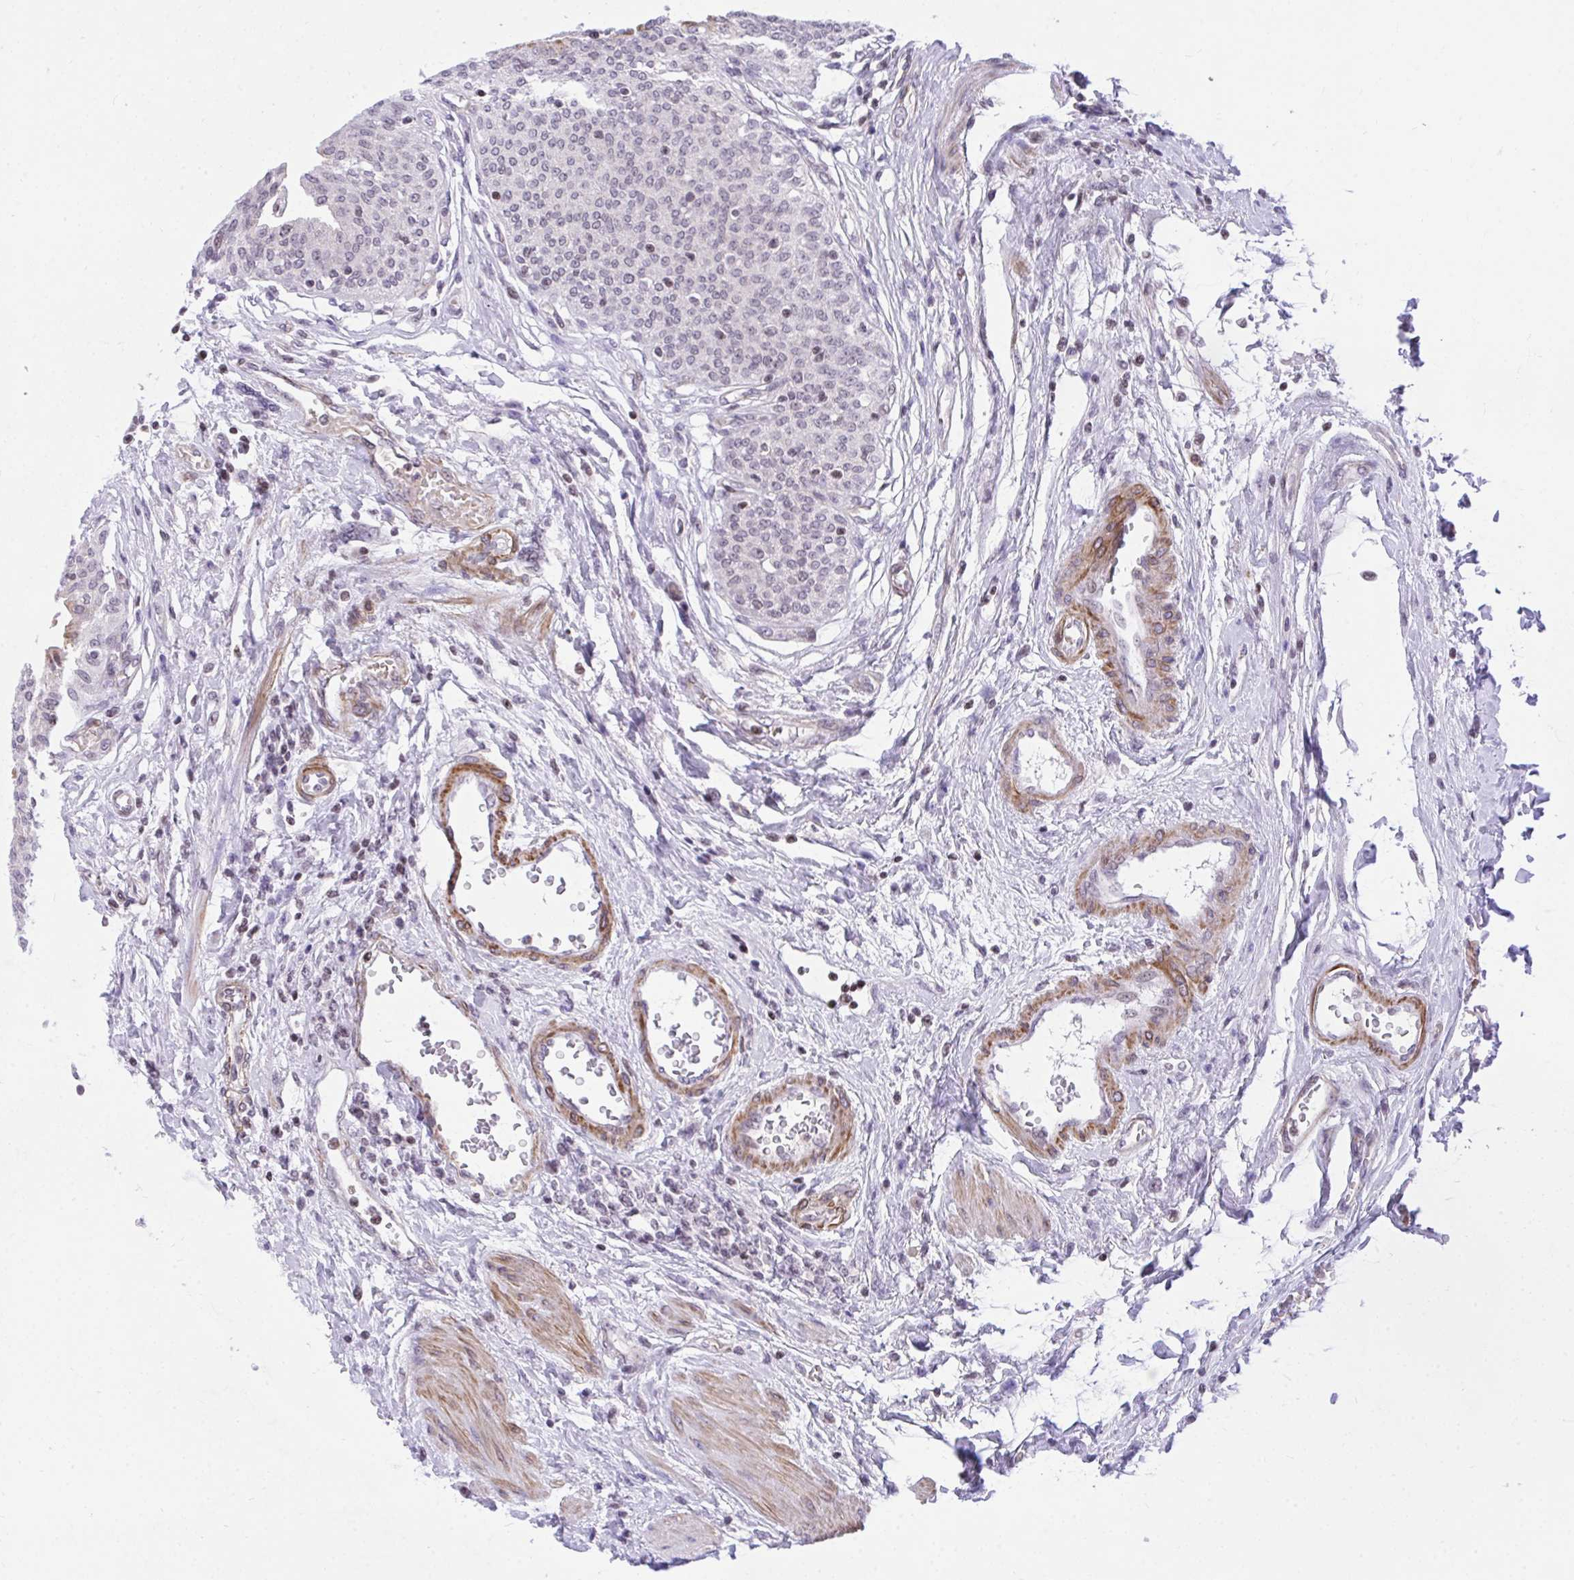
{"staining": {"intensity": "negative", "quantity": "none", "location": "none"}, "tissue": "urothelial cancer", "cell_type": "Tumor cells", "image_type": "cancer", "snomed": [{"axis": "morphology", "description": "Urothelial carcinoma, High grade"}, {"axis": "topography", "description": "Urinary bladder"}], "caption": "Immunohistochemistry histopathology image of neoplastic tissue: human urothelial carcinoma (high-grade) stained with DAB (3,3'-diaminobenzidine) exhibits no significant protein positivity in tumor cells.", "gene": "KCNN4", "patient": {"sex": "female", "age": 79}}